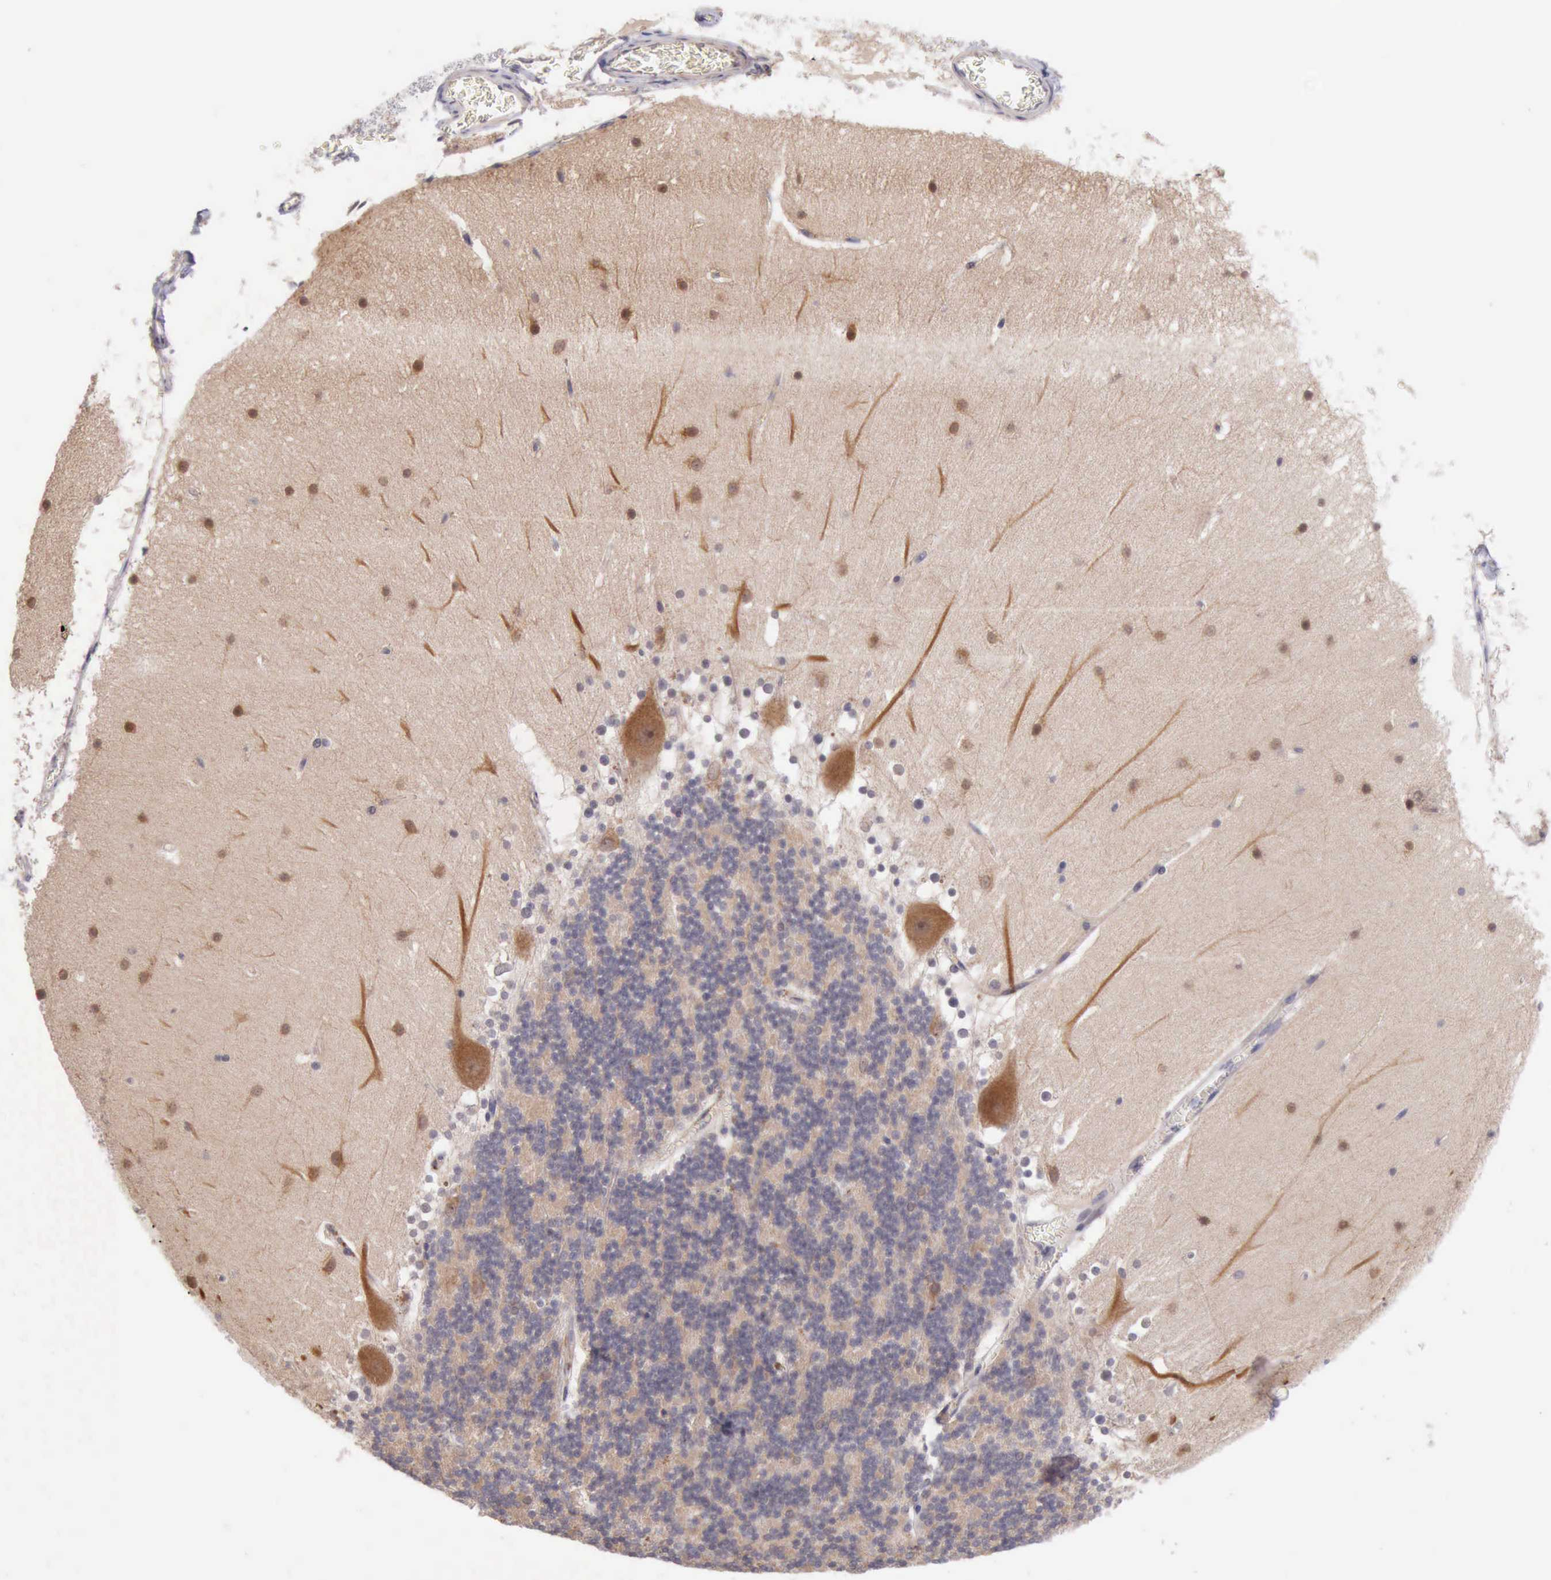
{"staining": {"intensity": "weak", "quantity": "25%-75%", "location": "cytoplasmic/membranous"}, "tissue": "cerebellum", "cell_type": "Cells in granular layer", "image_type": "normal", "snomed": [{"axis": "morphology", "description": "Normal tissue, NOS"}, {"axis": "topography", "description": "Cerebellum"}], "caption": "Immunohistochemical staining of unremarkable human cerebellum reveals 25%-75% levels of weak cytoplasmic/membranous protein positivity in about 25%-75% of cells in granular layer.", "gene": "DNAJB7", "patient": {"sex": "female", "age": 19}}